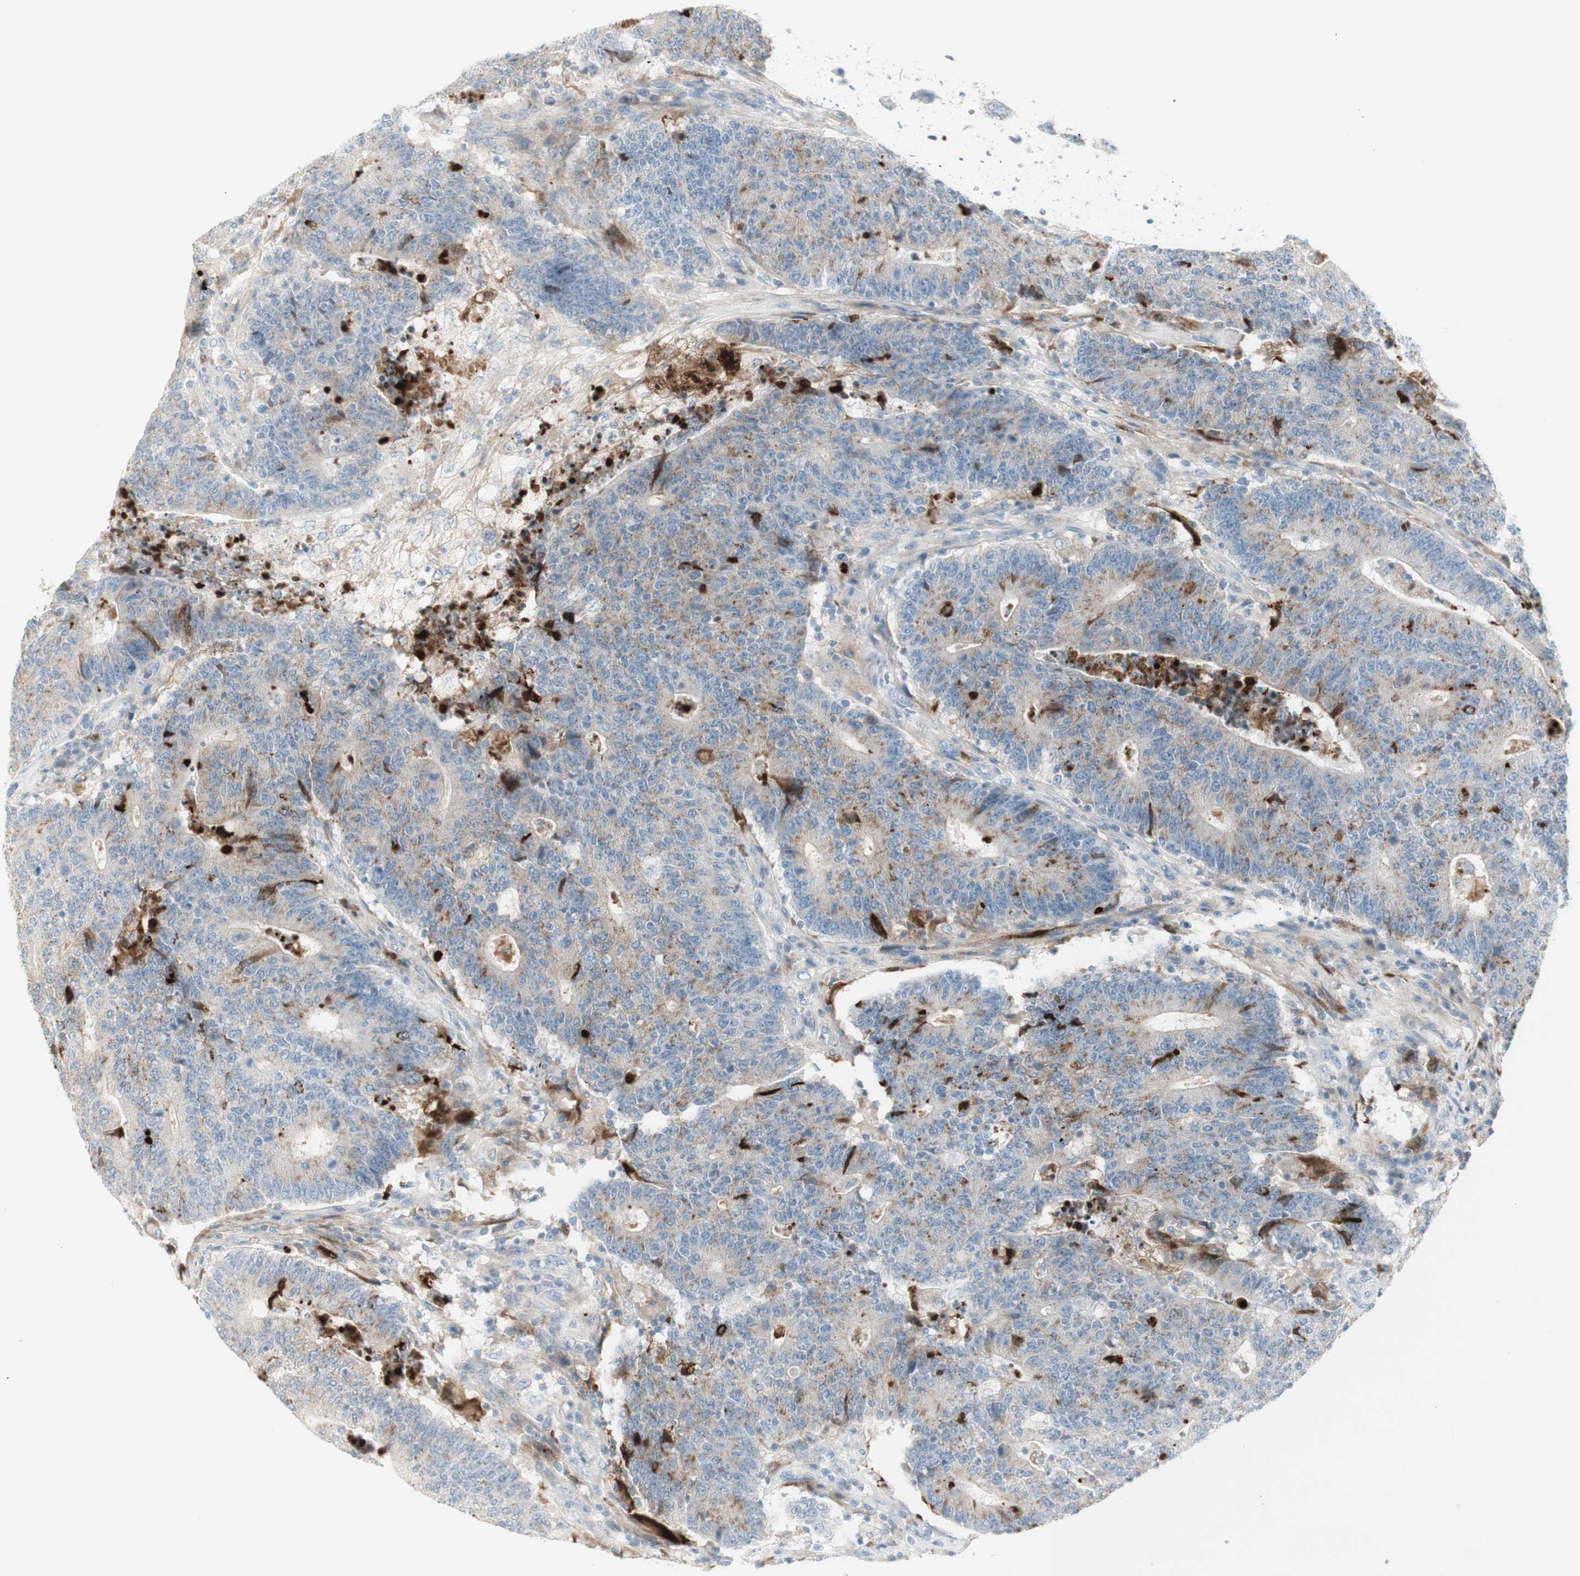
{"staining": {"intensity": "weak", "quantity": "25%-75%", "location": "cytoplasmic/membranous"}, "tissue": "colorectal cancer", "cell_type": "Tumor cells", "image_type": "cancer", "snomed": [{"axis": "morphology", "description": "Normal tissue, NOS"}, {"axis": "morphology", "description": "Adenocarcinoma, NOS"}, {"axis": "topography", "description": "Colon"}], "caption": "Colorectal cancer (adenocarcinoma) stained with DAB (3,3'-diaminobenzidine) immunohistochemistry shows low levels of weak cytoplasmic/membranous positivity in approximately 25%-75% of tumor cells.", "gene": "MDK", "patient": {"sex": "female", "age": 75}}